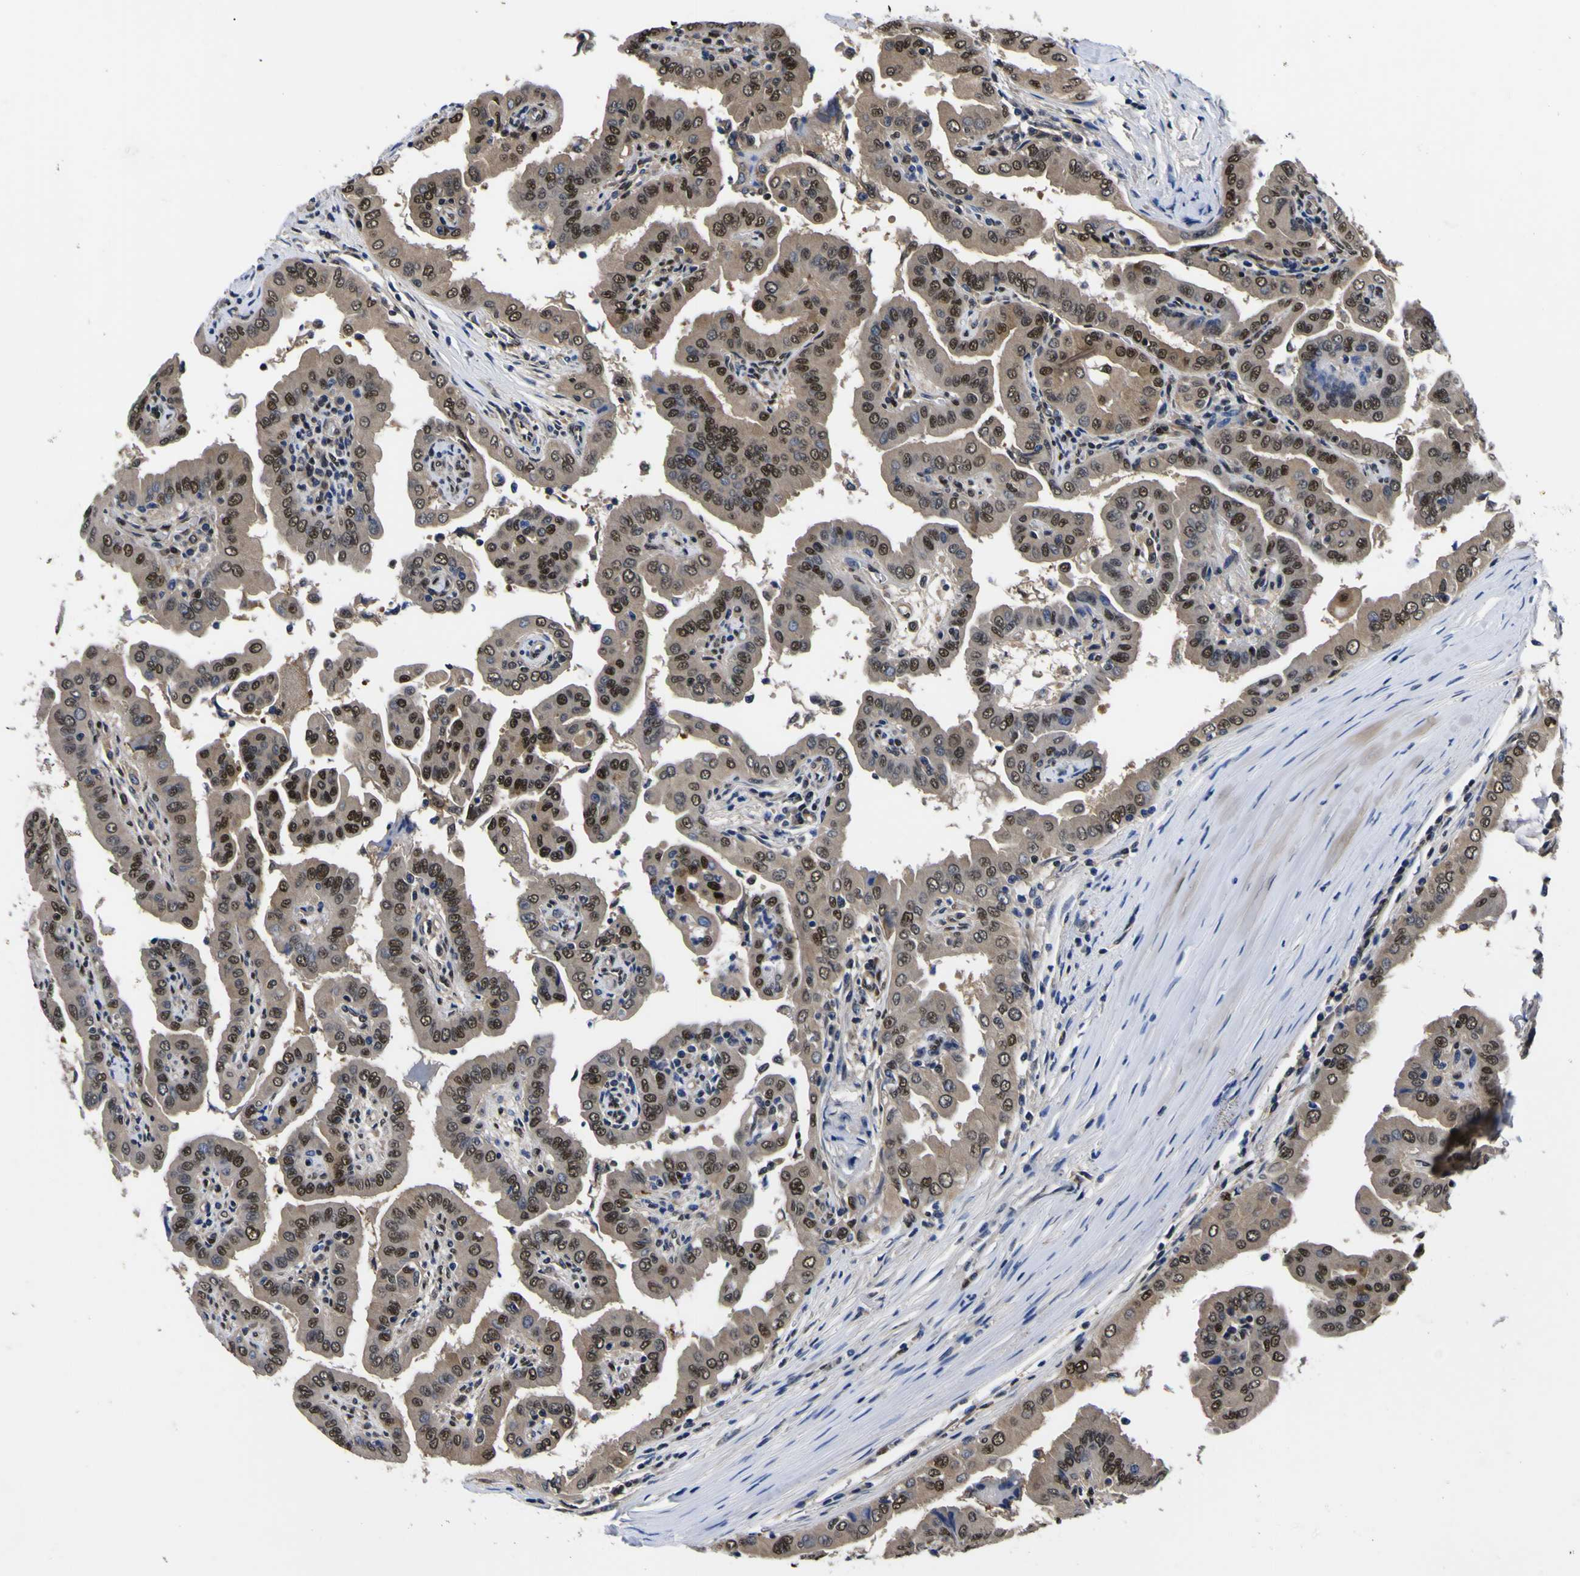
{"staining": {"intensity": "moderate", "quantity": ">75%", "location": "cytoplasmic/membranous,nuclear"}, "tissue": "thyroid cancer", "cell_type": "Tumor cells", "image_type": "cancer", "snomed": [{"axis": "morphology", "description": "Papillary adenocarcinoma, NOS"}, {"axis": "topography", "description": "Thyroid gland"}], "caption": "A brown stain labels moderate cytoplasmic/membranous and nuclear positivity of a protein in human papillary adenocarcinoma (thyroid) tumor cells. (DAB IHC with brightfield microscopy, high magnification).", "gene": "FAM110B", "patient": {"sex": "male", "age": 33}}